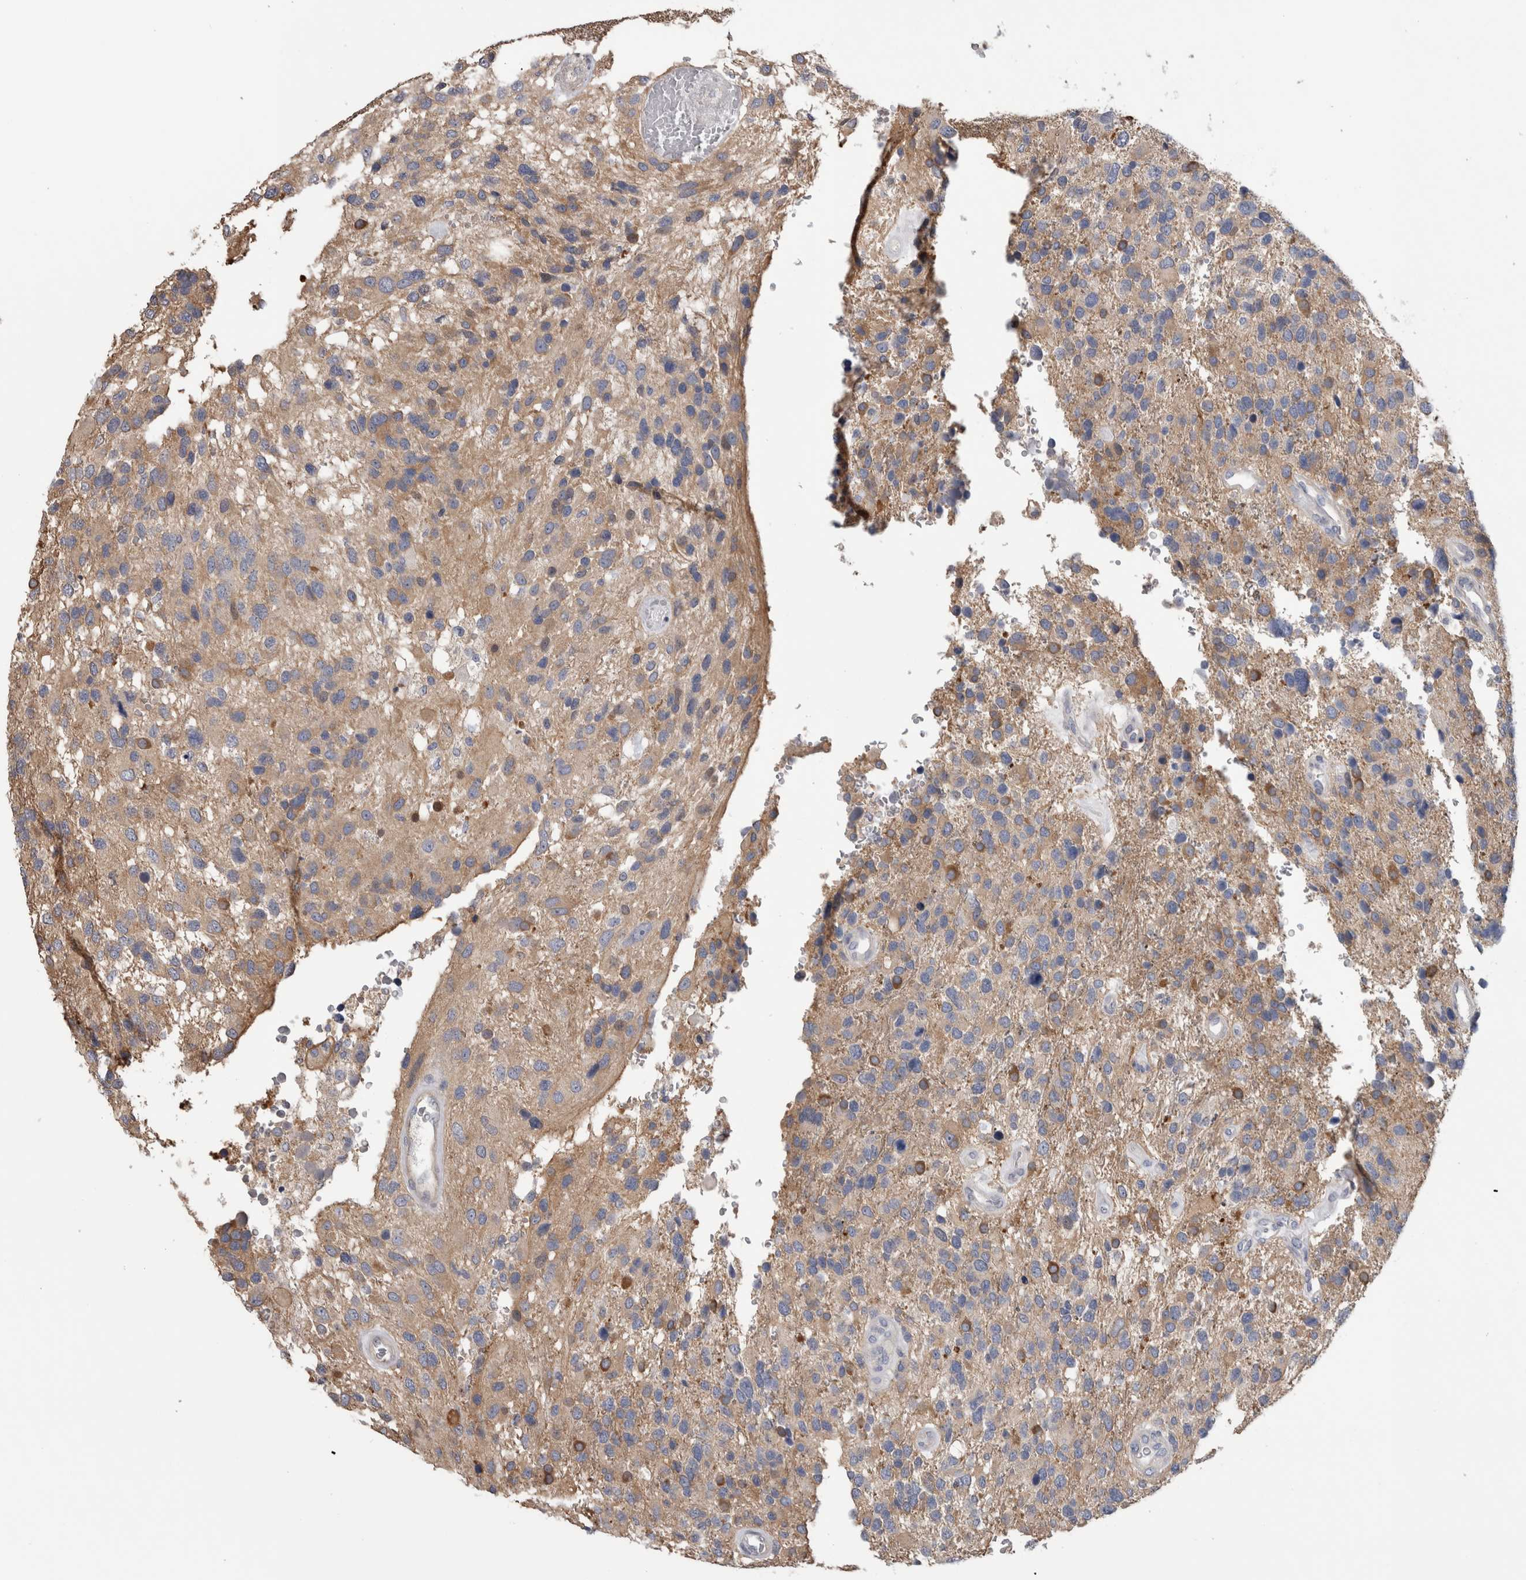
{"staining": {"intensity": "weak", "quantity": ">75%", "location": "cytoplasmic/membranous"}, "tissue": "glioma", "cell_type": "Tumor cells", "image_type": "cancer", "snomed": [{"axis": "morphology", "description": "Glioma, malignant, High grade"}, {"axis": "topography", "description": "Brain"}], "caption": "Glioma tissue exhibits weak cytoplasmic/membranous expression in approximately >75% of tumor cells (DAB IHC with brightfield microscopy, high magnification).", "gene": "SCRN1", "patient": {"sex": "female", "age": 58}}